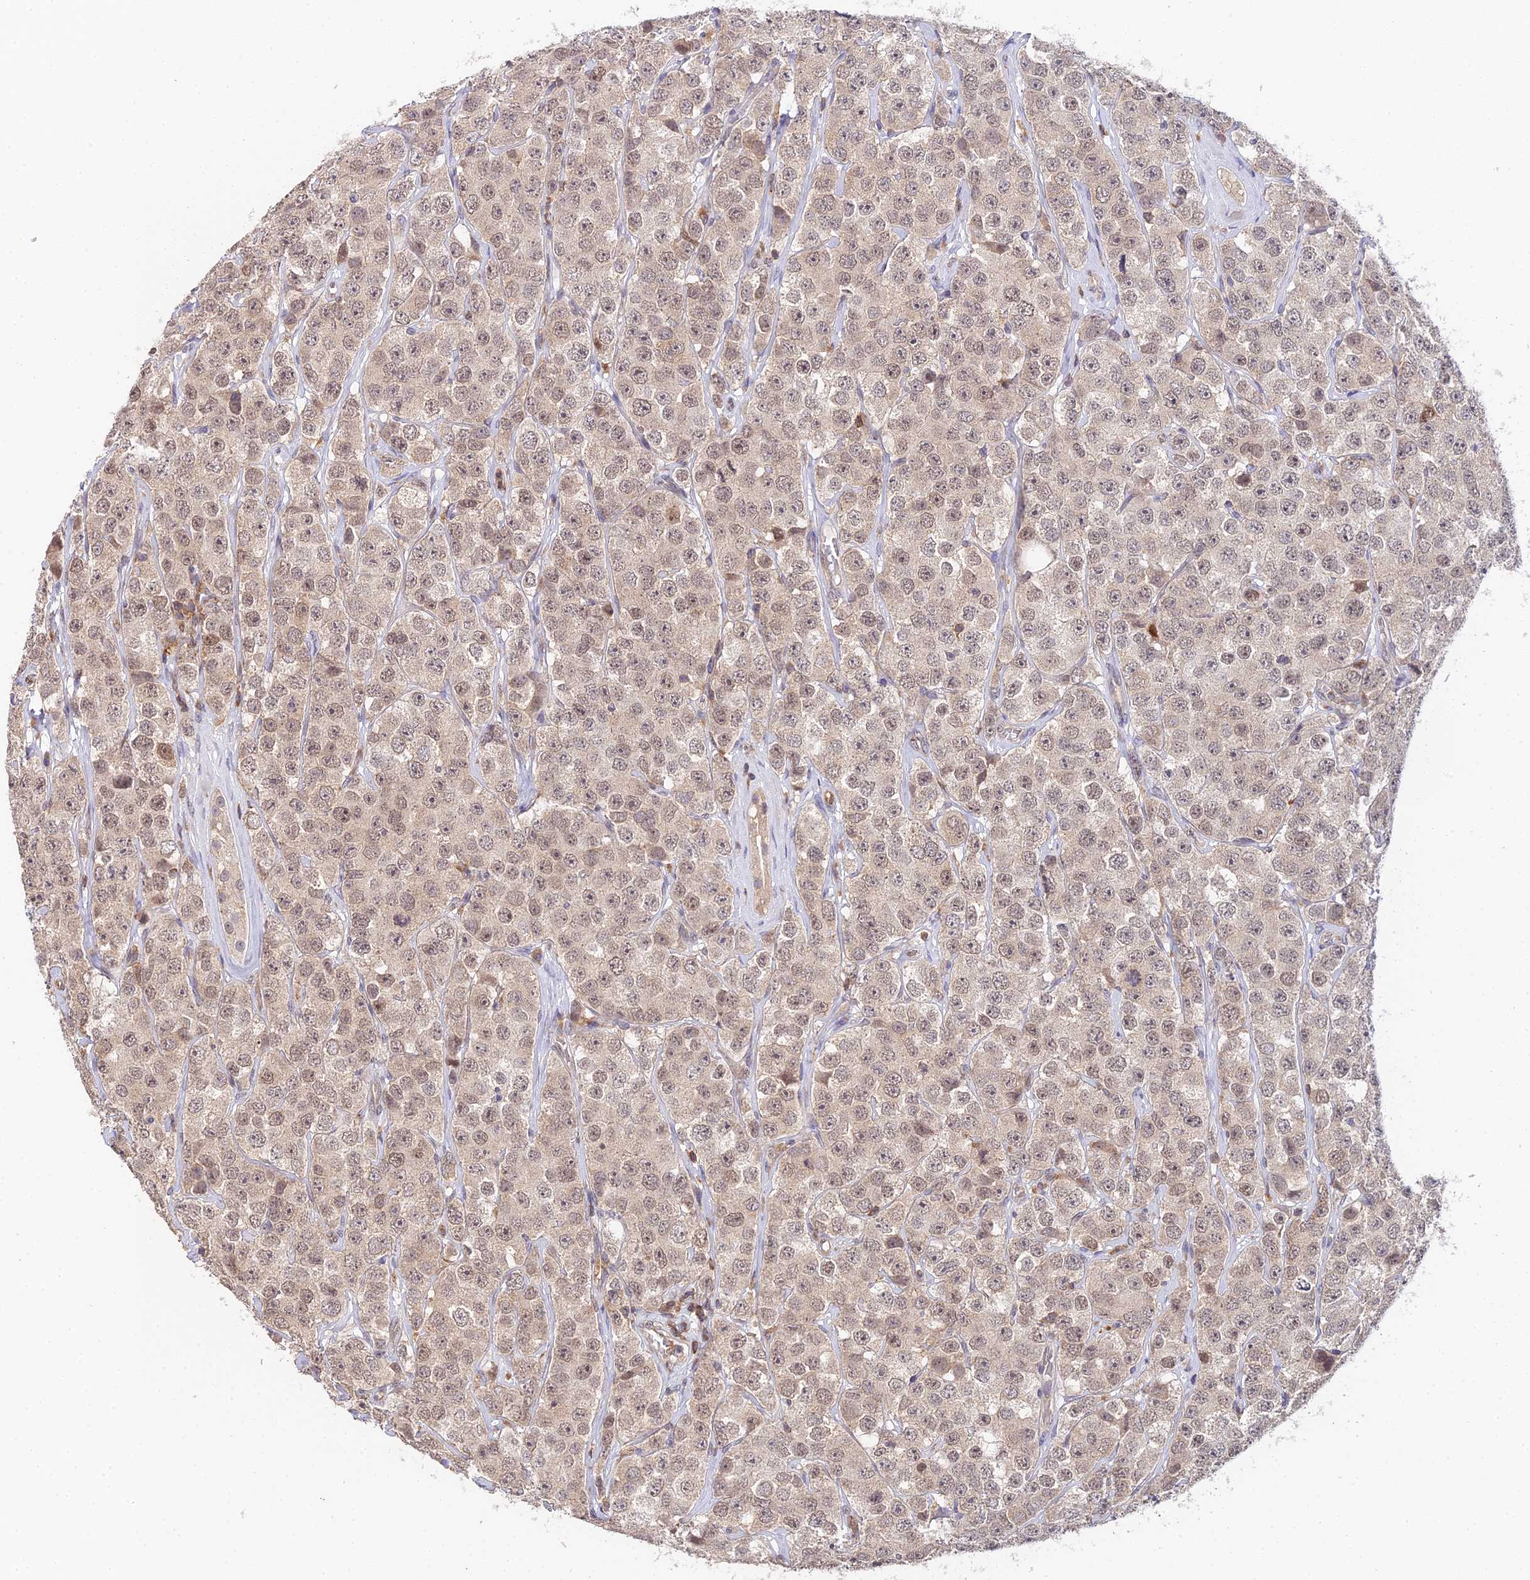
{"staining": {"intensity": "weak", "quantity": ">75%", "location": "cytoplasmic/membranous,nuclear"}, "tissue": "testis cancer", "cell_type": "Tumor cells", "image_type": "cancer", "snomed": [{"axis": "morphology", "description": "Seminoma, NOS"}, {"axis": "topography", "description": "Testis"}], "caption": "Protein staining of testis seminoma tissue shows weak cytoplasmic/membranous and nuclear positivity in approximately >75% of tumor cells.", "gene": "TPRX1", "patient": {"sex": "male", "age": 28}}